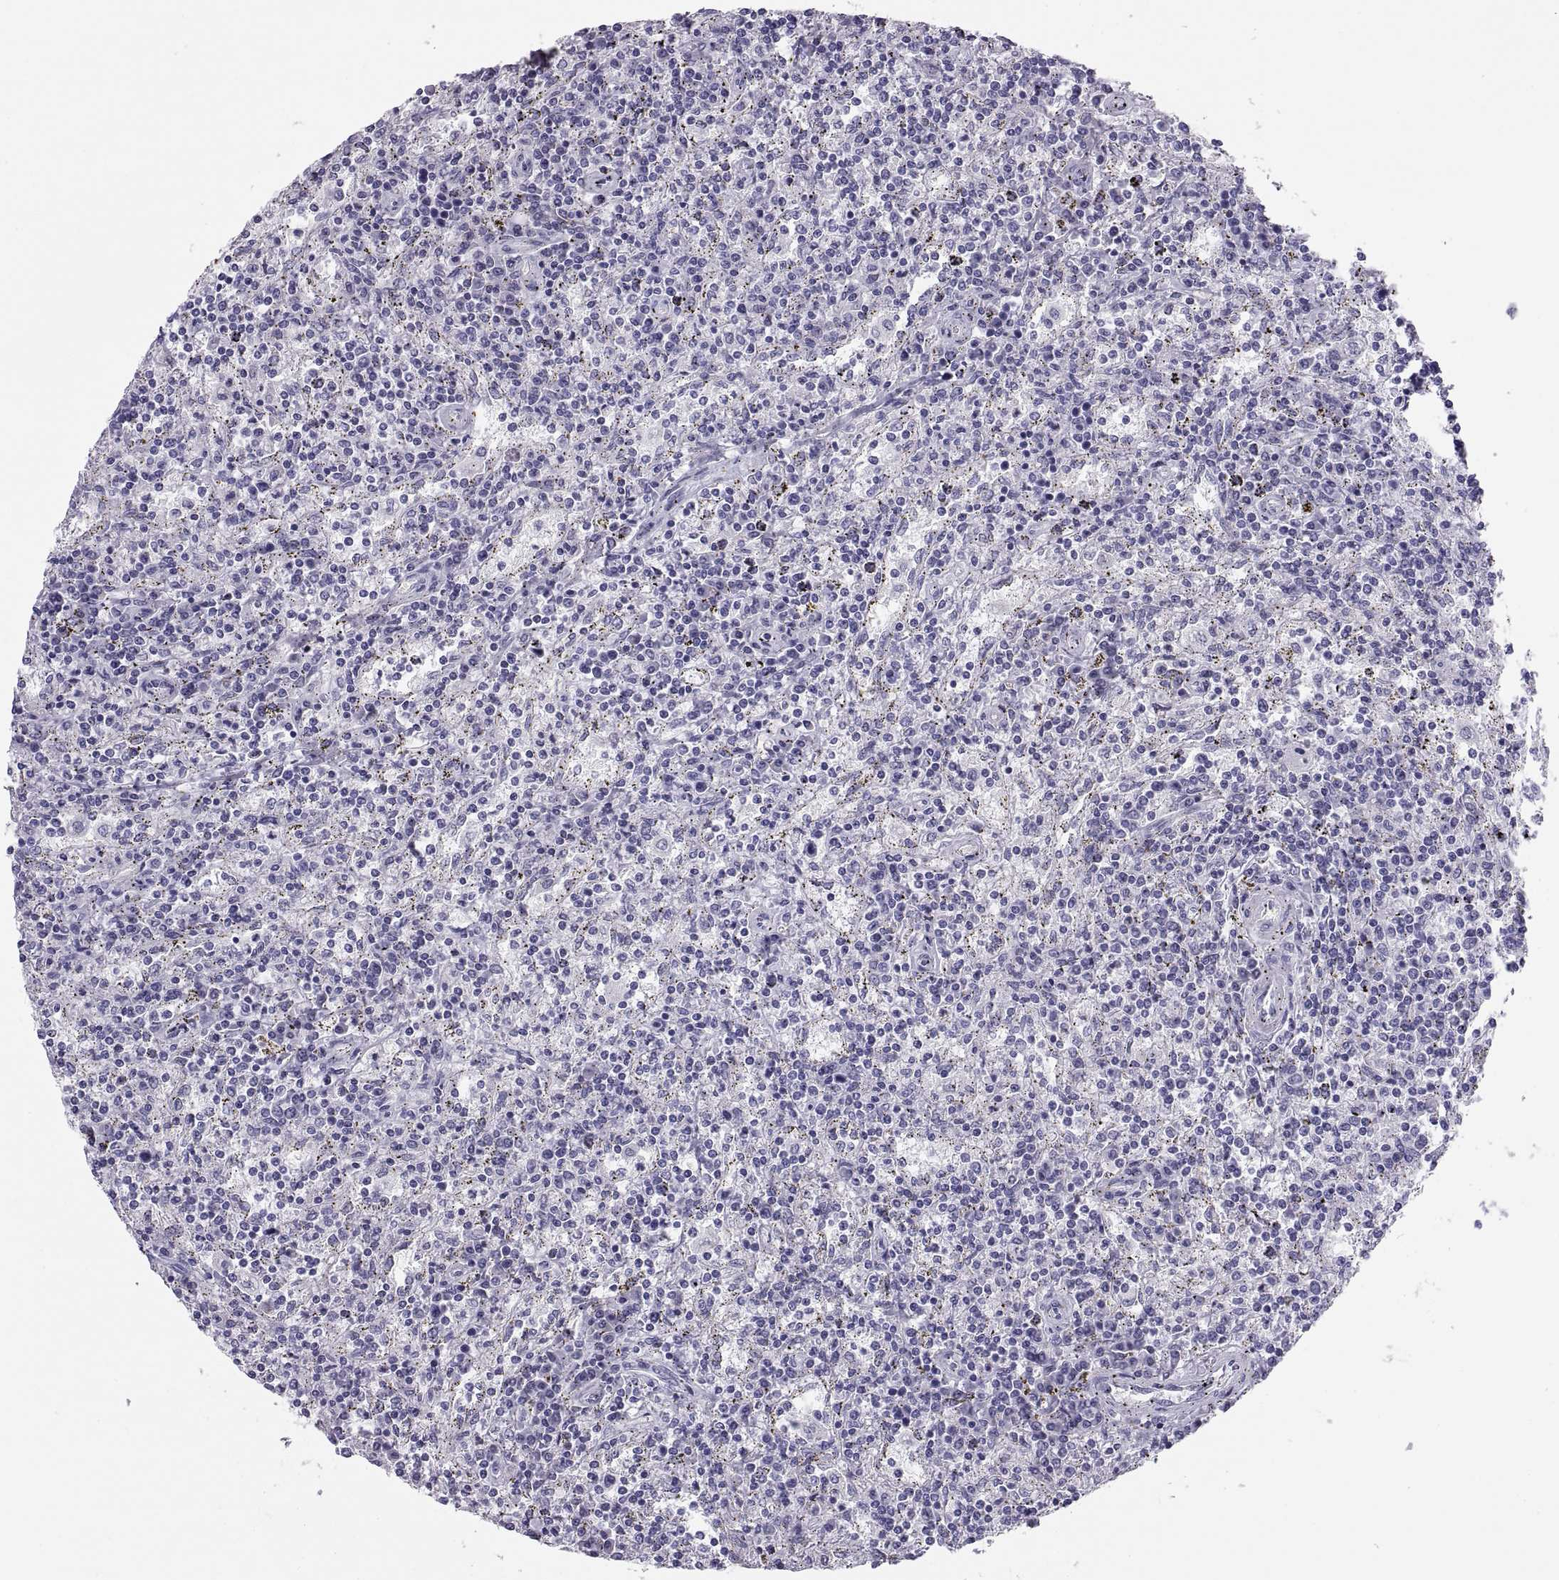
{"staining": {"intensity": "negative", "quantity": "none", "location": "none"}, "tissue": "lymphoma", "cell_type": "Tumor cells", "image_type": "cancer", "snomed": [{"axis": "morphology", "description": "Malignant lymphoma, non-Hodgkin's type, Low grade"}, {"axis": "topography", "description": "Spleen"}], "caption": "The photomicrograph shows no staining of tumor cells in malignant lymphoma, non-Hodgkin's type (low-grade).", "gene": "PAX2", "patient": {"sex": "male", "age": 62}}